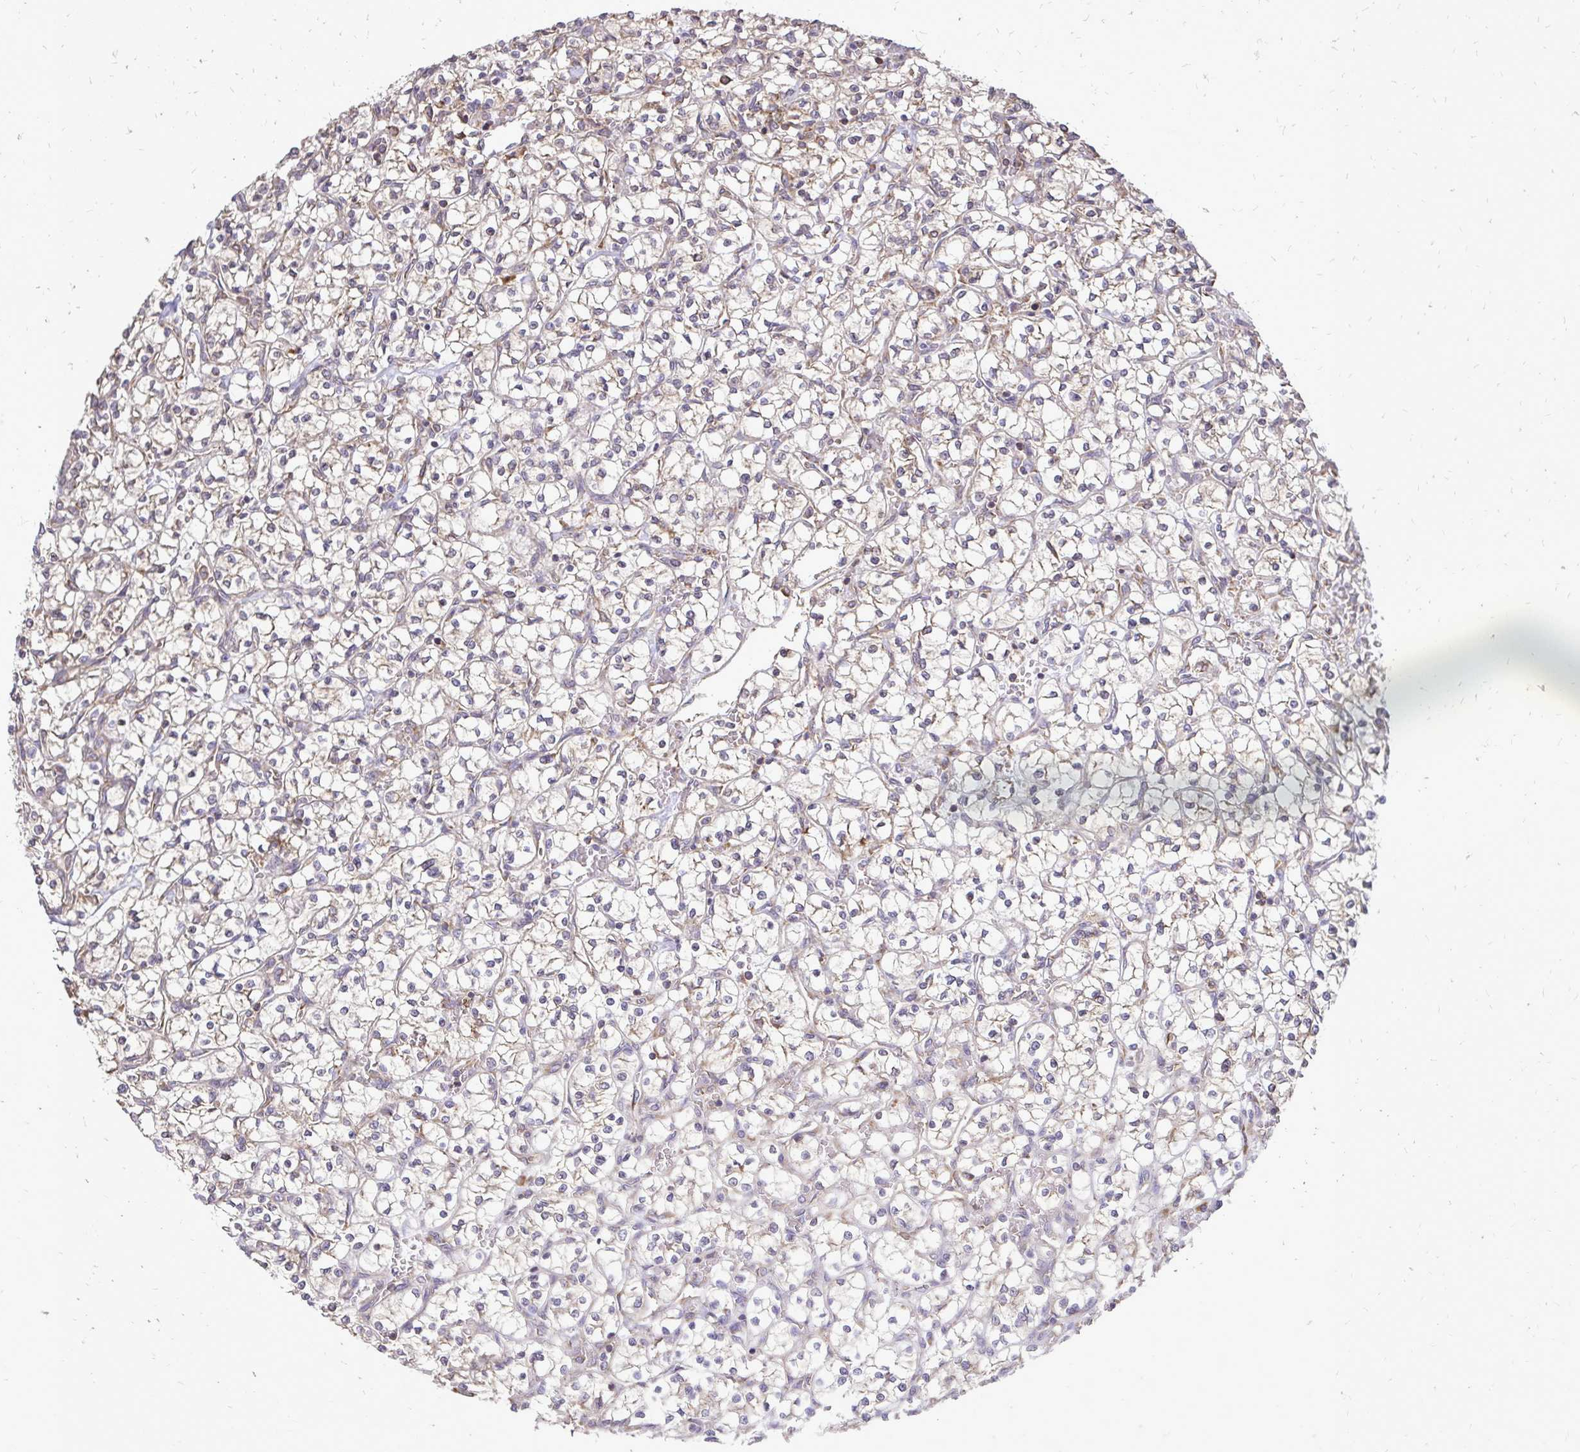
{"staining": {"intensity": "weak", "quantity": "25%-75%", "location": "cytoplasmic/membranous"}, "tissue": "renal cancer", "cell_type": "Tumor cells", "image_type": "cancer", "snomed": [{"axis": "morphology", "description": "Adenocarcinoma, NOS"}, {"axis": "topography", "description": "Kidney"}], "caption": "Adenocarcinoma (renal) was stained to show a protein in brown. There is low levels of weak cytoplasmic/membranous expression in about 25%-75% of tumor cells.", "gene": "RPS3", "patient": {"sex": "female", "age": 64}}